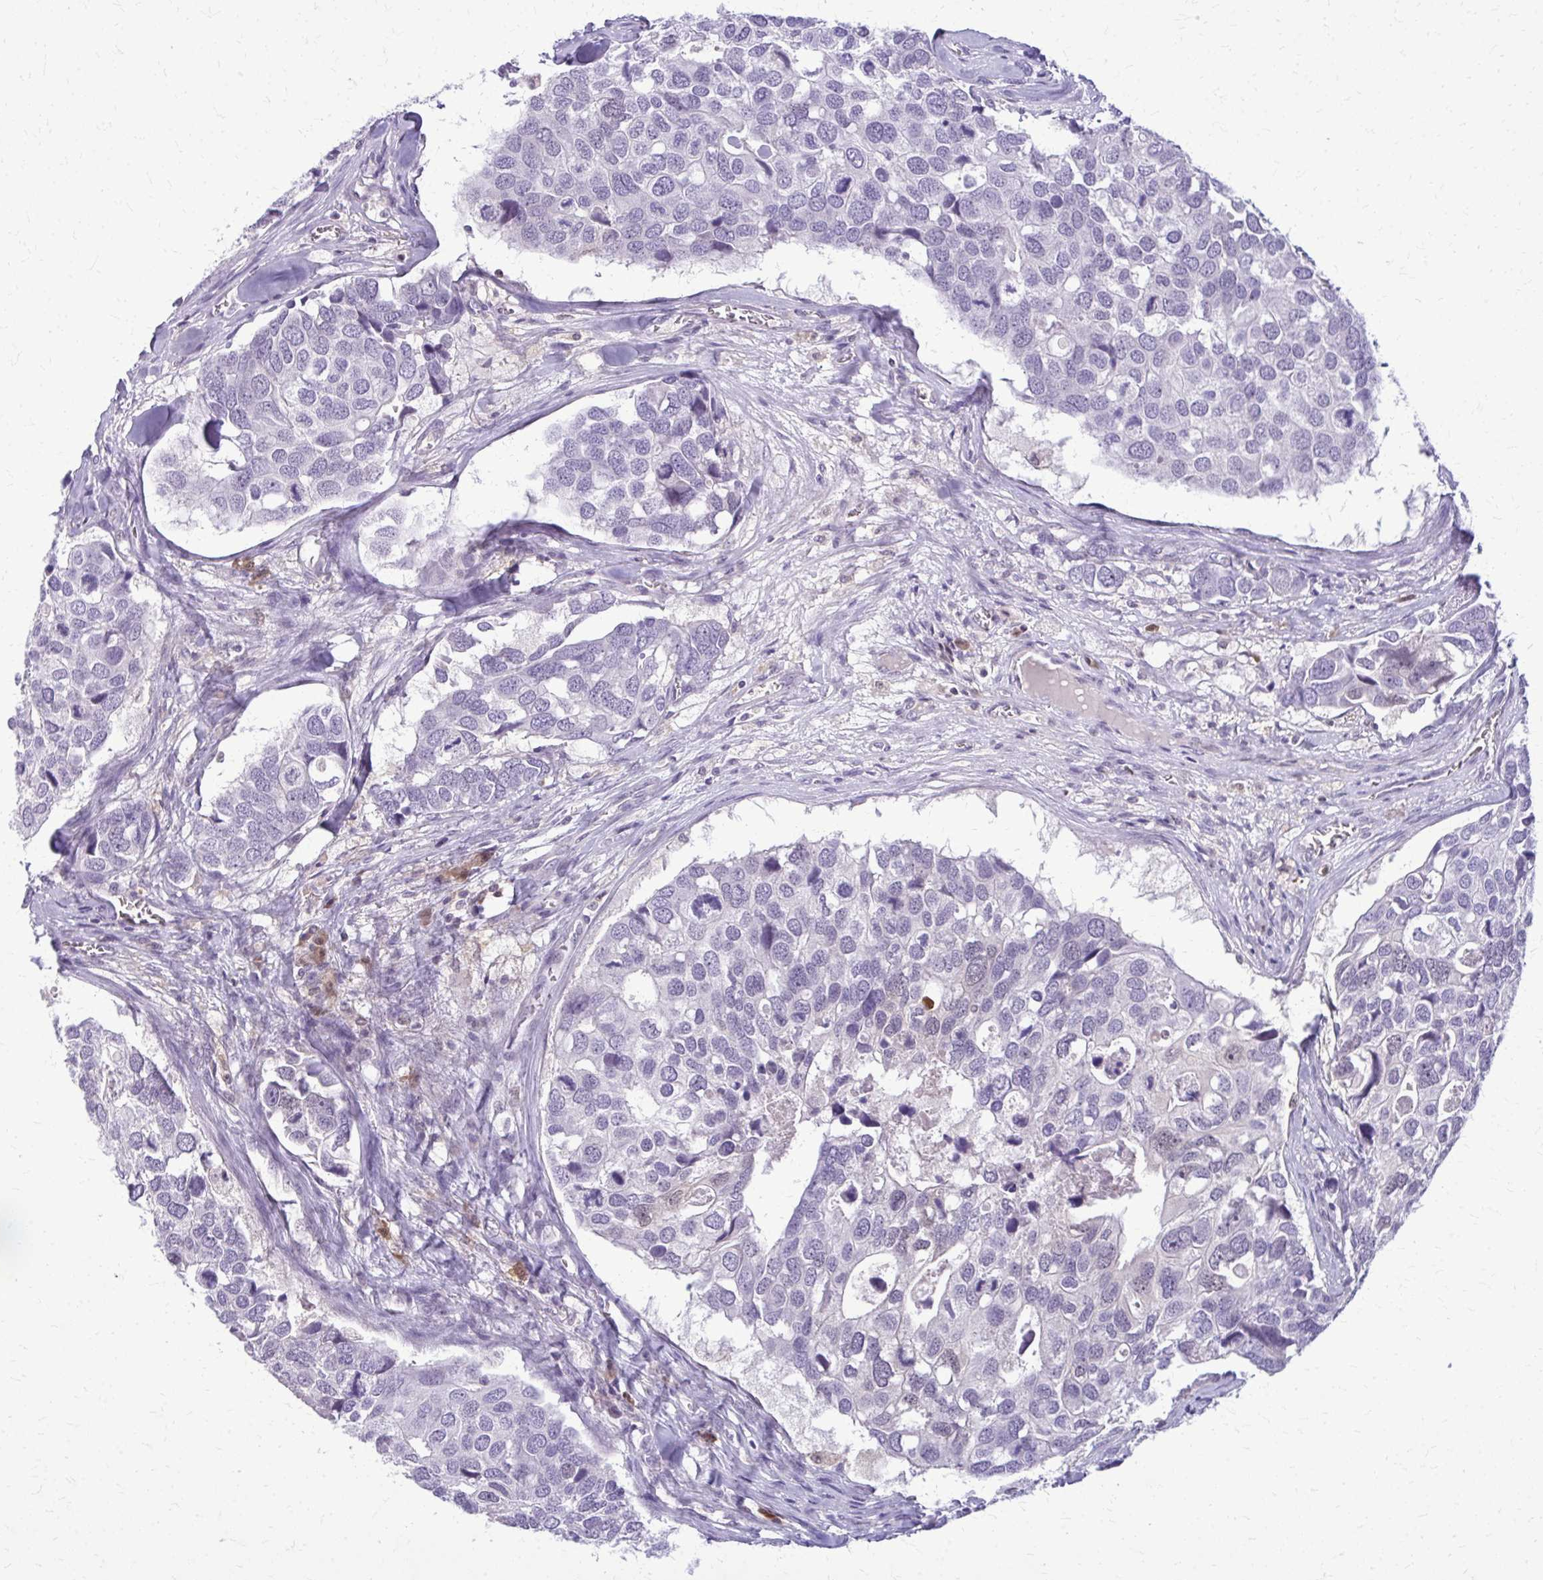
{"staining": {"intensity": "negative", "quantity": "none", "location": "none"}, "tissue": "breast cancer", "cell_type": "Tumor cells", "image_type": "cancer", "snomed": [{"axis": "morphology", "description": "Duct carcinoma"}, {"axis": "topography", "description": "Breast"}], "caption": "Micrograph shows no significant protein positivity in tumor cells of intraductal carcinoma (breast). (DAB (3,3'-diaminobenzidine) immunohistochemistry visualized using brightfield microscopy, high magnification).", "gene": "GLRX", "patient": {"sex": "female", "age": 83}}